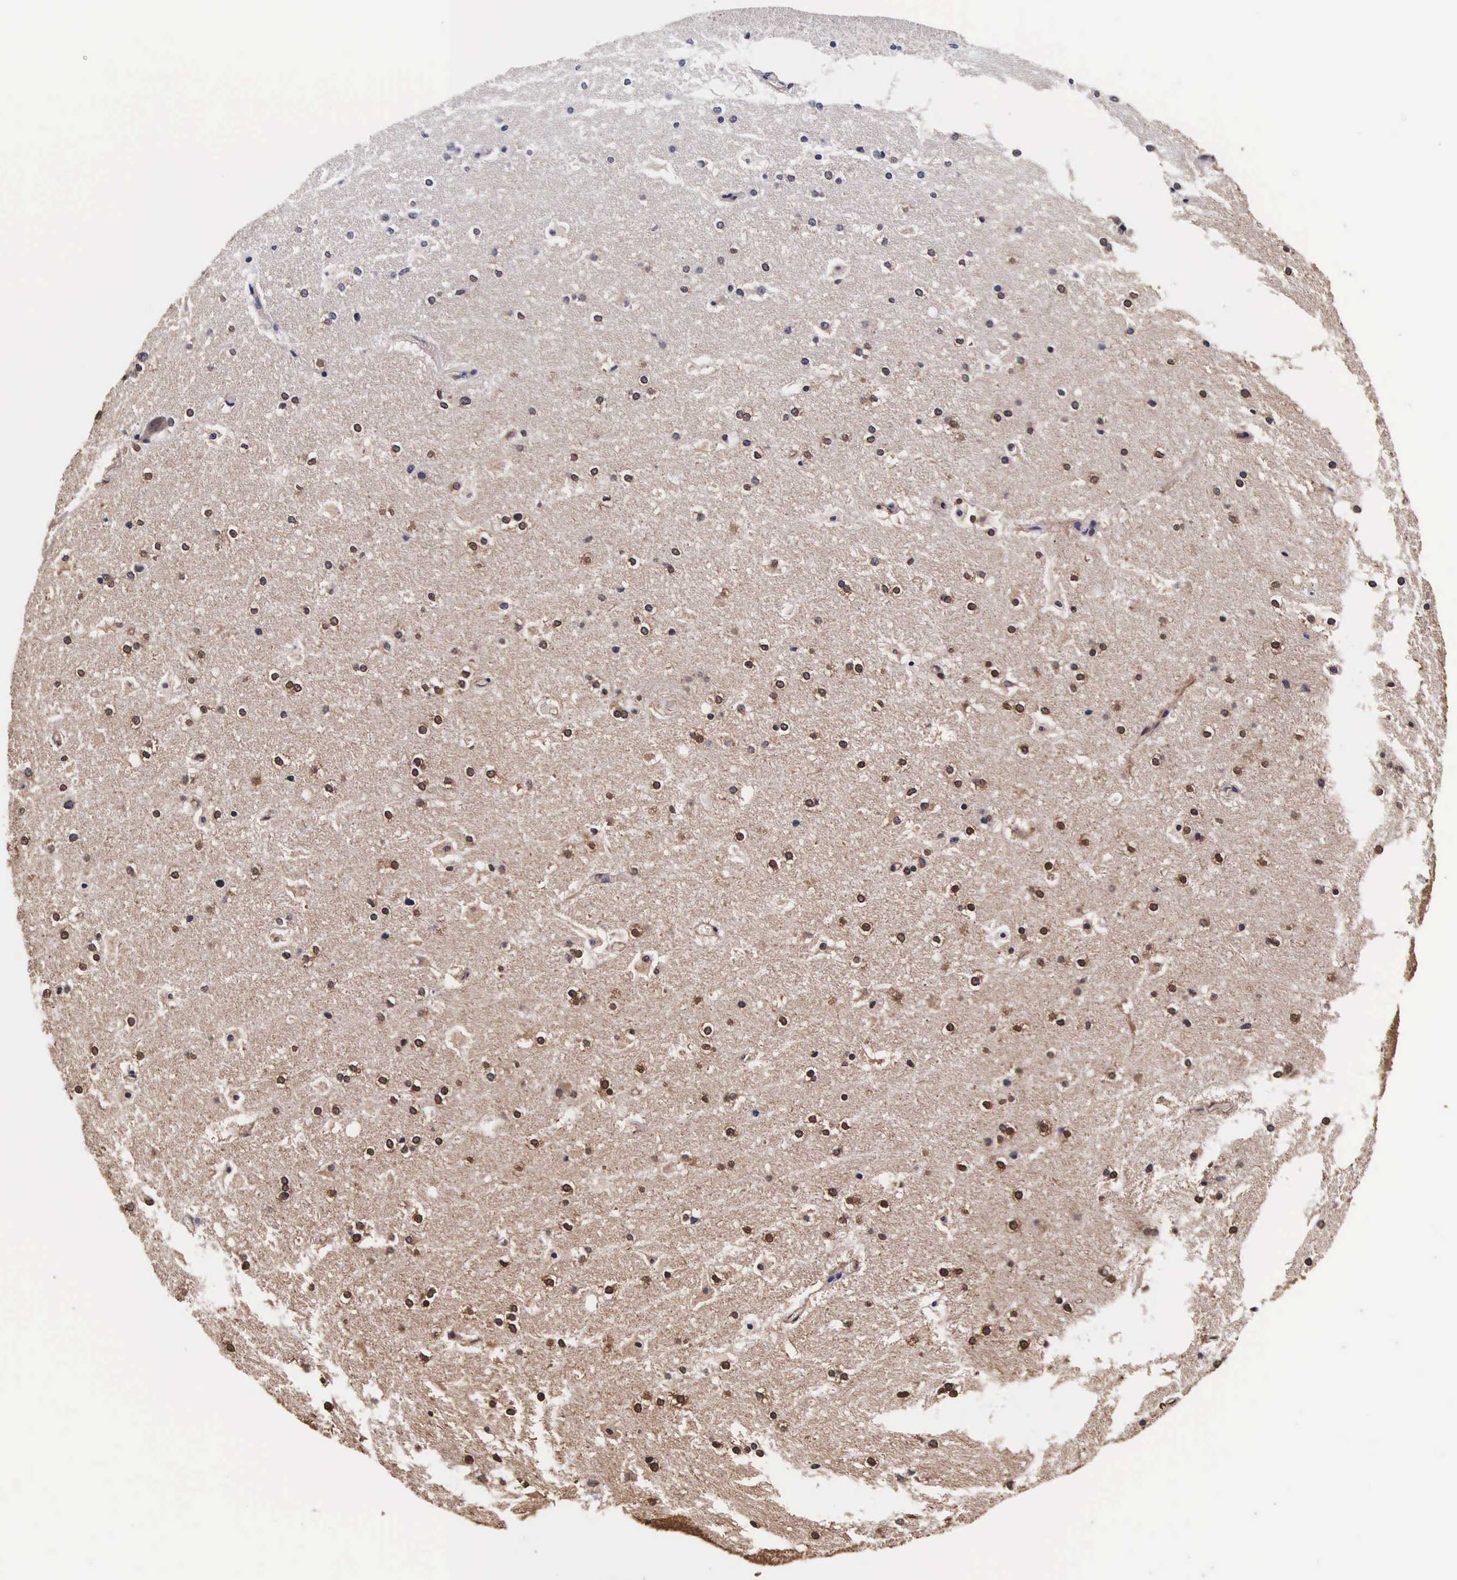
{"staining": {"intensity": "strong", "quantity": ">75%", "location": "cytoplasmic/membranous,nuclear"}, "tissue": "hippocampus", "cell_type": "Glial cells", "image_type": "normal", "snomed": [{"axis": "morphology", "description": "Normal tissue, NOS"}, {"axis": "topography", "description": "Hippocampus"}], "caption": "Approximately >75% of glial cells in unremarkable hippocampus show strong cytoplasmic/membranous,nuclear protein positivity as visualized by brown immunohistochemical staining.", "gene": "TECPR2", "patient": {"sex": "female", "age": 19}}